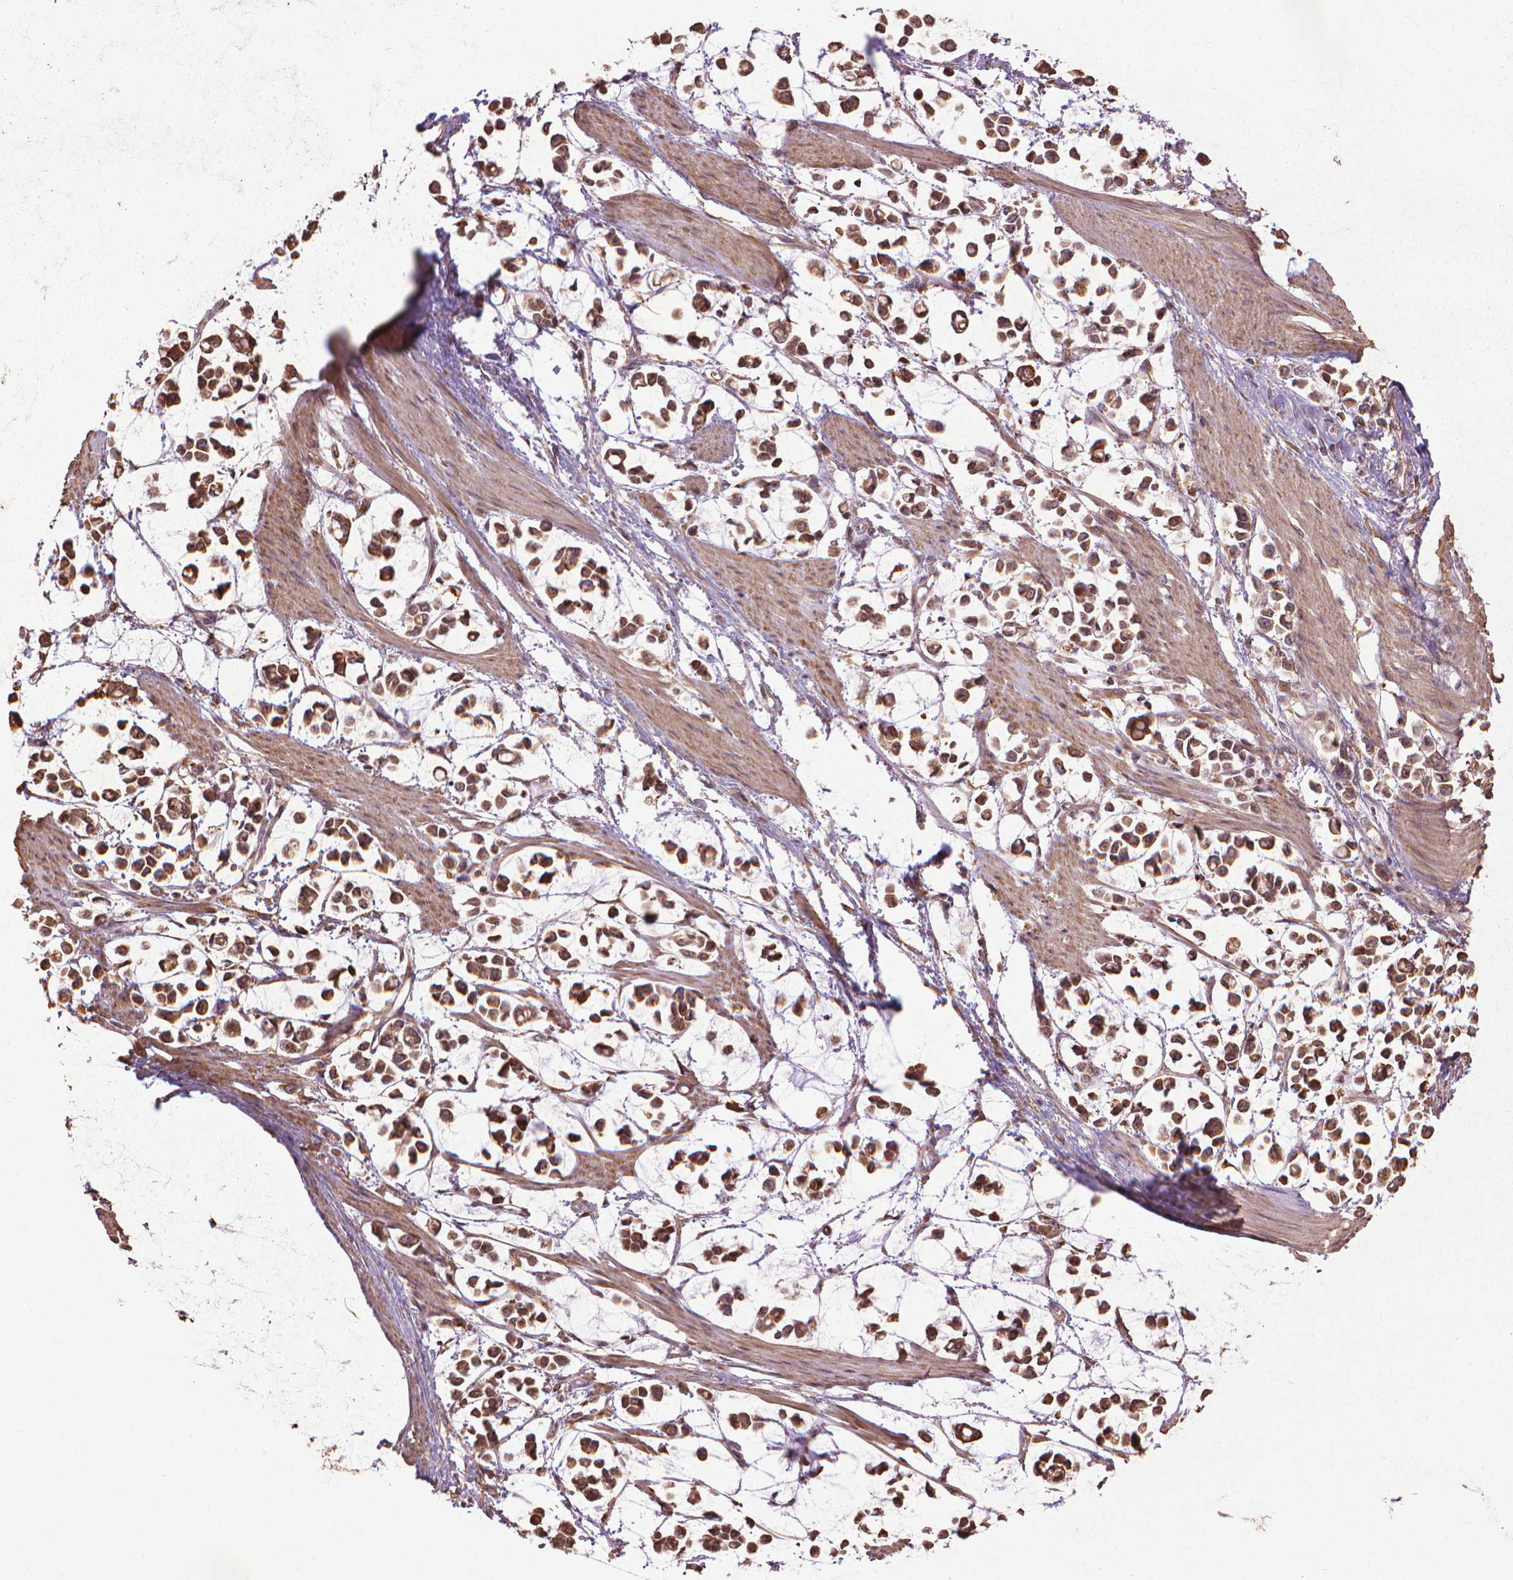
{"staining": {"intensity": "moderate", "quantity": ">75%", "location": "cytoplasmic/membranous"}, "tissue": "stomach cancer", "cell_type": "Tumor cells", "image_type": "cancer", "snomed": [{"axis": "morphology", "description": "Adenocarcinoma, NOS"}, {"axis": "topography", "description": "Stomach"}], "caption": "Stomach cancer was stained to show a protein in brown. There is medium levels of moderate cytoplasmic/membranous expression in approximately >75% of tumor cells. The protein is shown in brown color, while the nuclei are stained blue.", "gene": "GAS1", "patient": {"sex": "male", "age": 82}}